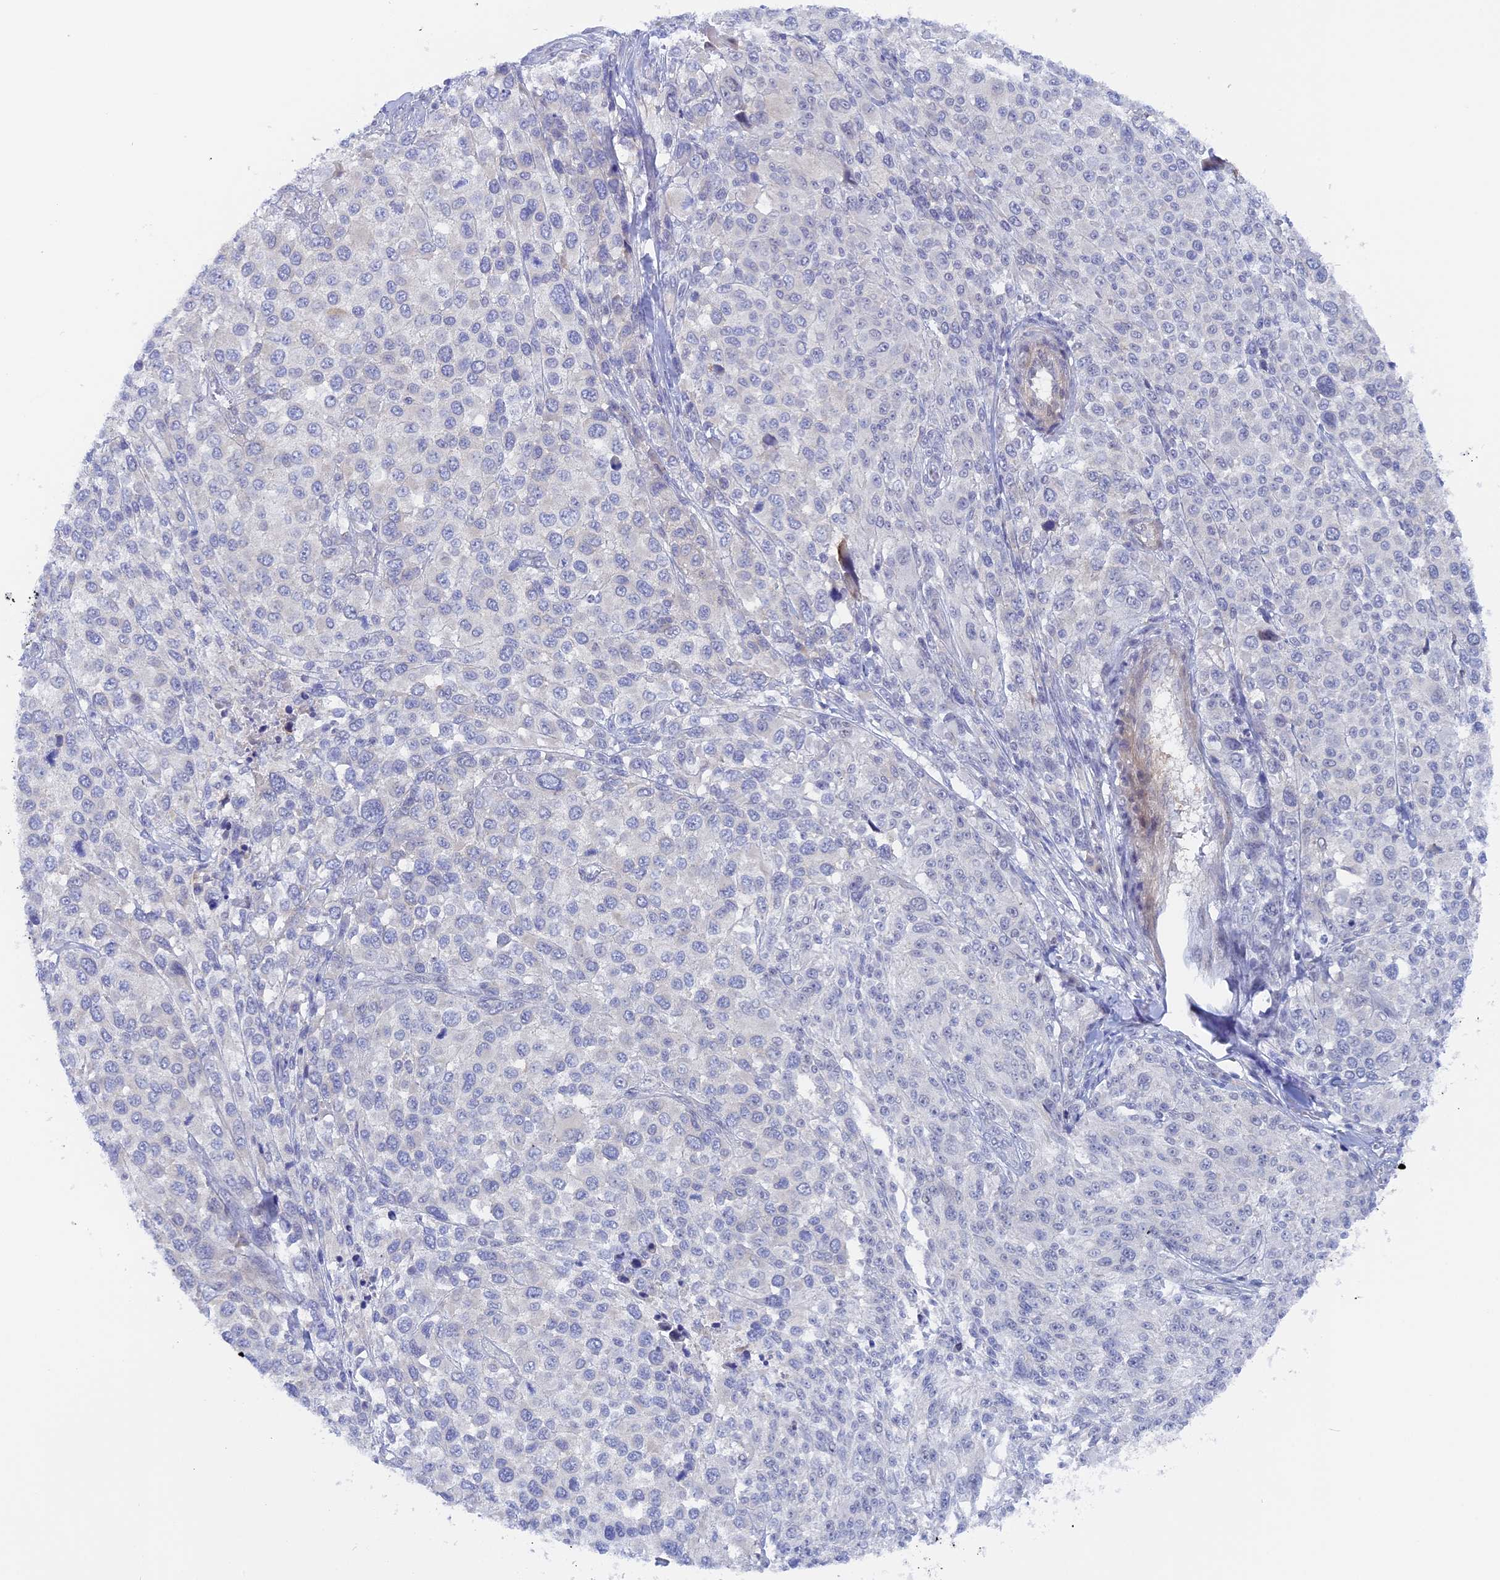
{"staining": {"intensity": "negative", "quantity": "none", "location": "none"}, "tissue": "melanoma", "cell_type": "Tumor cells", "image_type": "cancer", "snomed": [{"axis": "morphology", "description": "Malignant melanoma, NOS"}, {"axis": "topography", "description": "Skin of trunk"}], "caption": "IHC of malignant melanoma shows no staining in tumor cells. (Stains: DAB (3,3'-diaminobenzidine) immunohistochemistry (IHC) with hematoxylin counter stain, Microscopy: brightfield microscopy at high magnification).", "gene": "DACT3", "patient": {"sex": "male", "age": 71}}